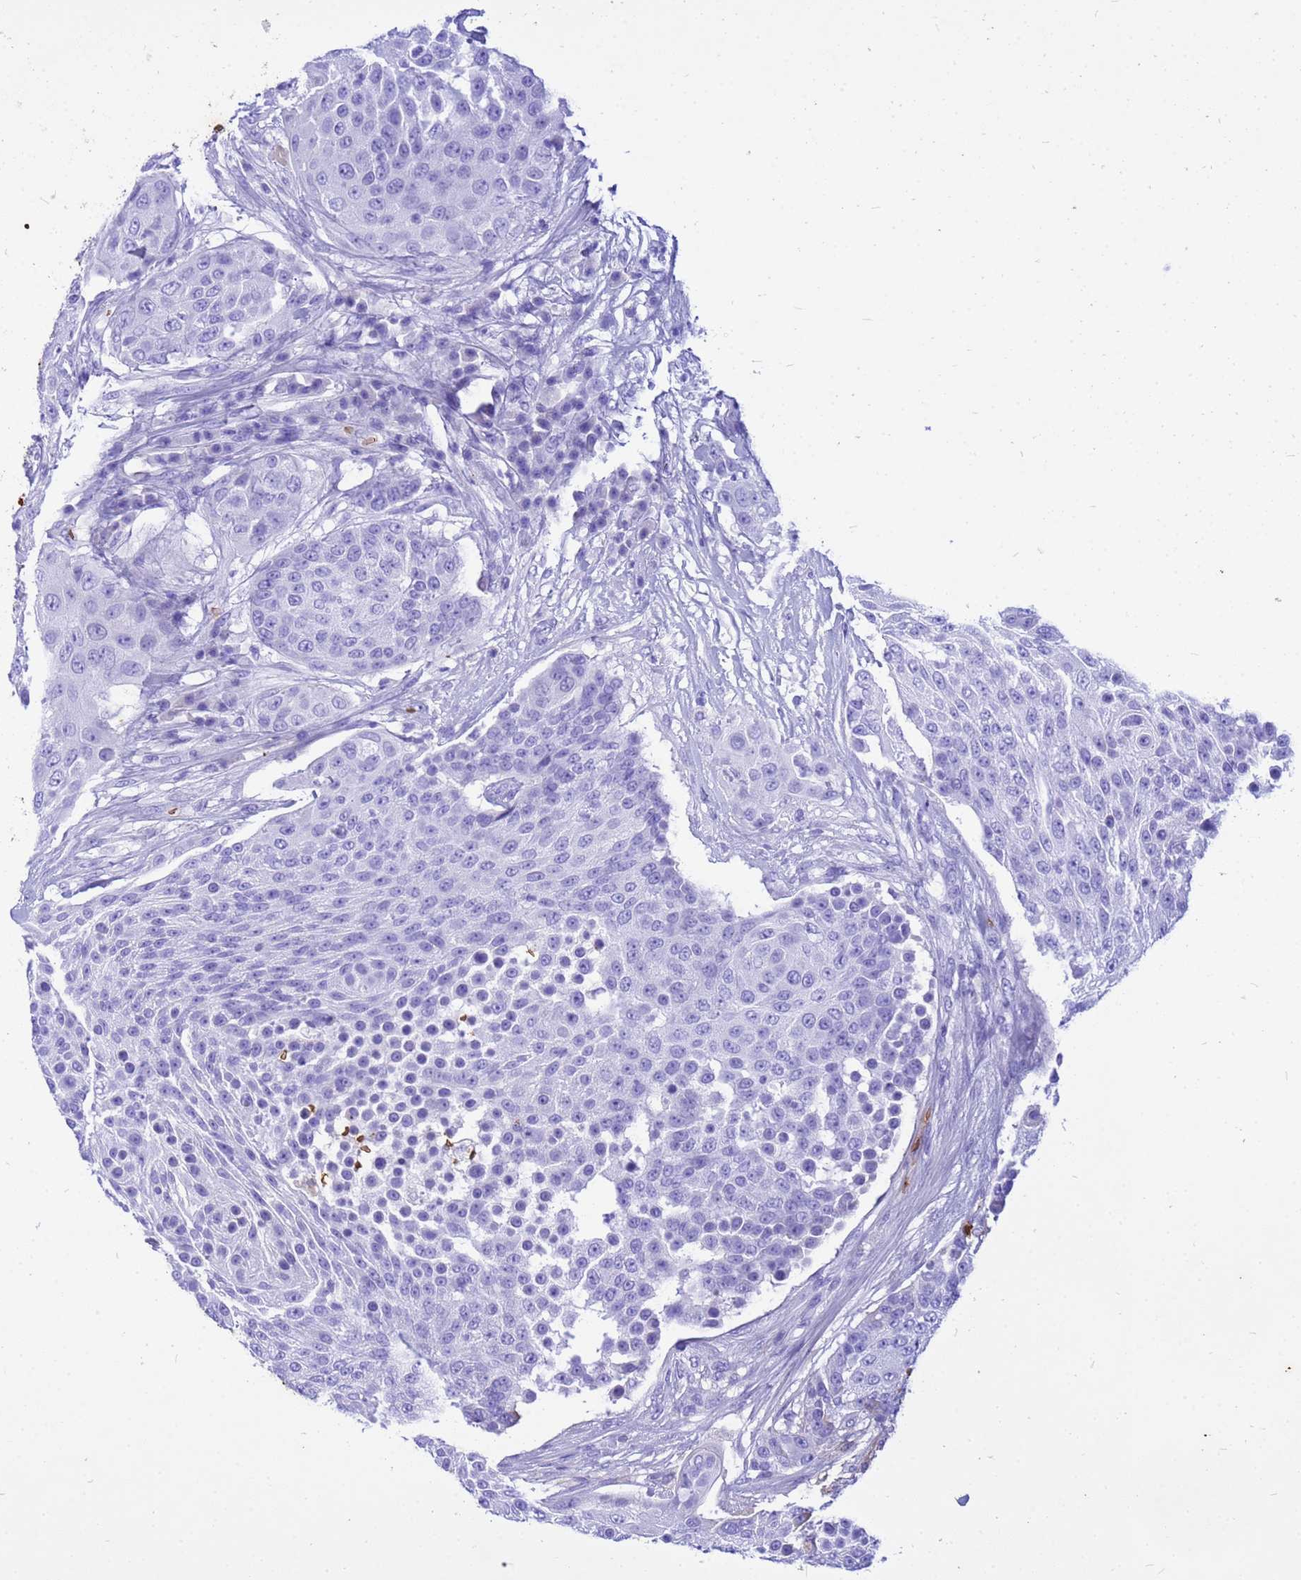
{"staining": {"intensity": "negative", "quantity": "none", "location": "none"}, "tissue": "urothelial cancer", "cell_type": "Tumor cells", "image_type": "cancer", "snomed": [{"axis": "morphology", "description": "Urothelial carcinoma, High grade"}, {"axis": "topography", "description": "Urinary bladder"}], "caption": "Immunohistochemistry (IHC) micrograph of human urothelial carcinoma (high-grade) stained for a protein (brown), which reveals no positivity in tumor cells. (Stains: DAB immunohistochemistry (IHC) with hematoxylin counter stain, Microscopy: brightfield microscopy at high magnification).", "gene": "HBA2", "patient": {"sex": "female", "age": 63}}